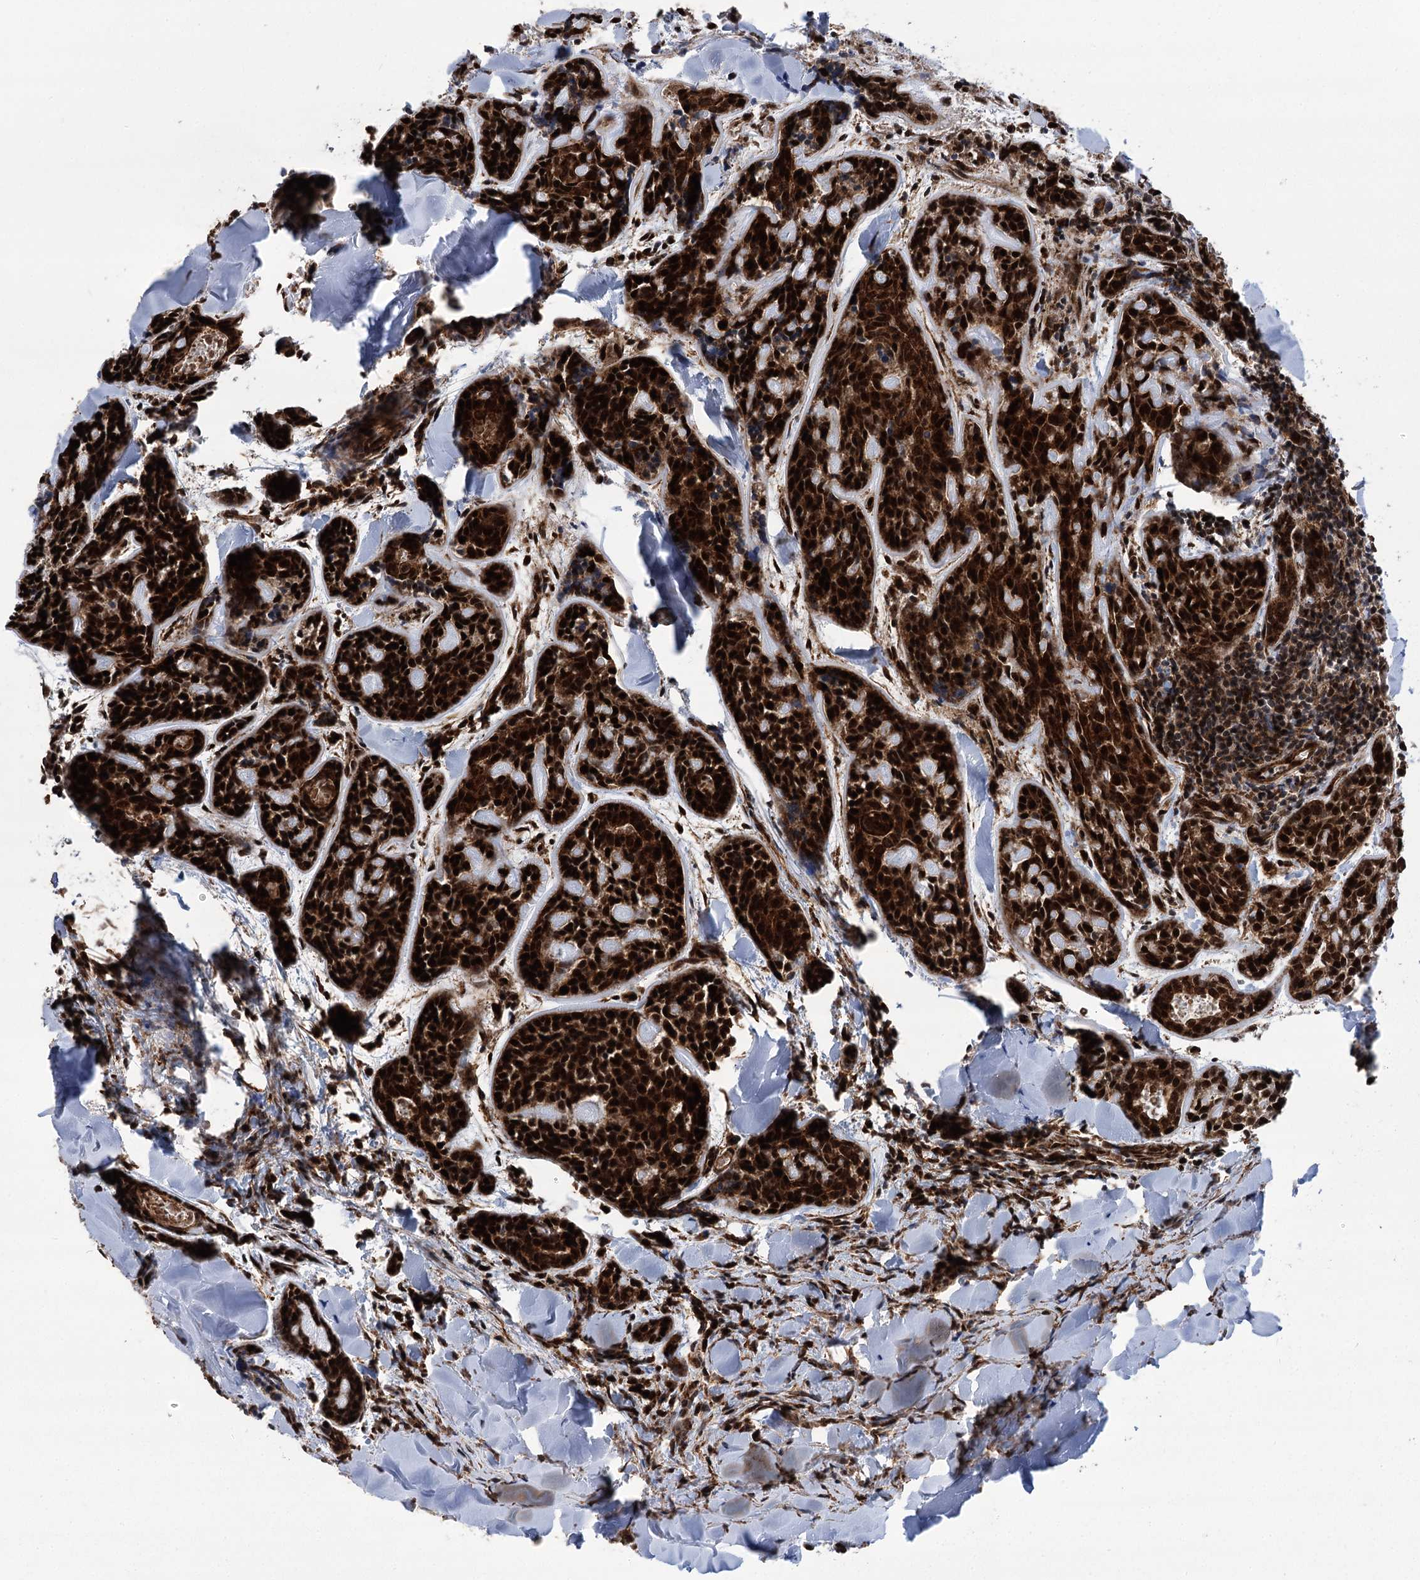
{"staining": {"intensity": "strong", "quantity": ">75%", "location": "cytoplasmic/membranous,nuclear"}, "tissue": "head and neck cancer", "cell_type": "Tumor cells", "image_type": "cancer", "snomed": [{"axis": "morphology", "description": "Adenocarcinoma, NOS"}, {"axis": "topography", "description": "Salivary gland"}, {"axis": "topography", "description": "Head-Neck"}], "caption": "A high-resolution micrograph shows IHC staining of head and neck cancer, which exhibits strong cytoplasmic/membranous and nuclear staining in approximately >75% of tumor cells. (DAB (3,3'-diaminobenzidine) IHC with brightfield microscopy, high magnification).", "gene": "PARM1", "patient": {"sex": "female", "age": 63}}